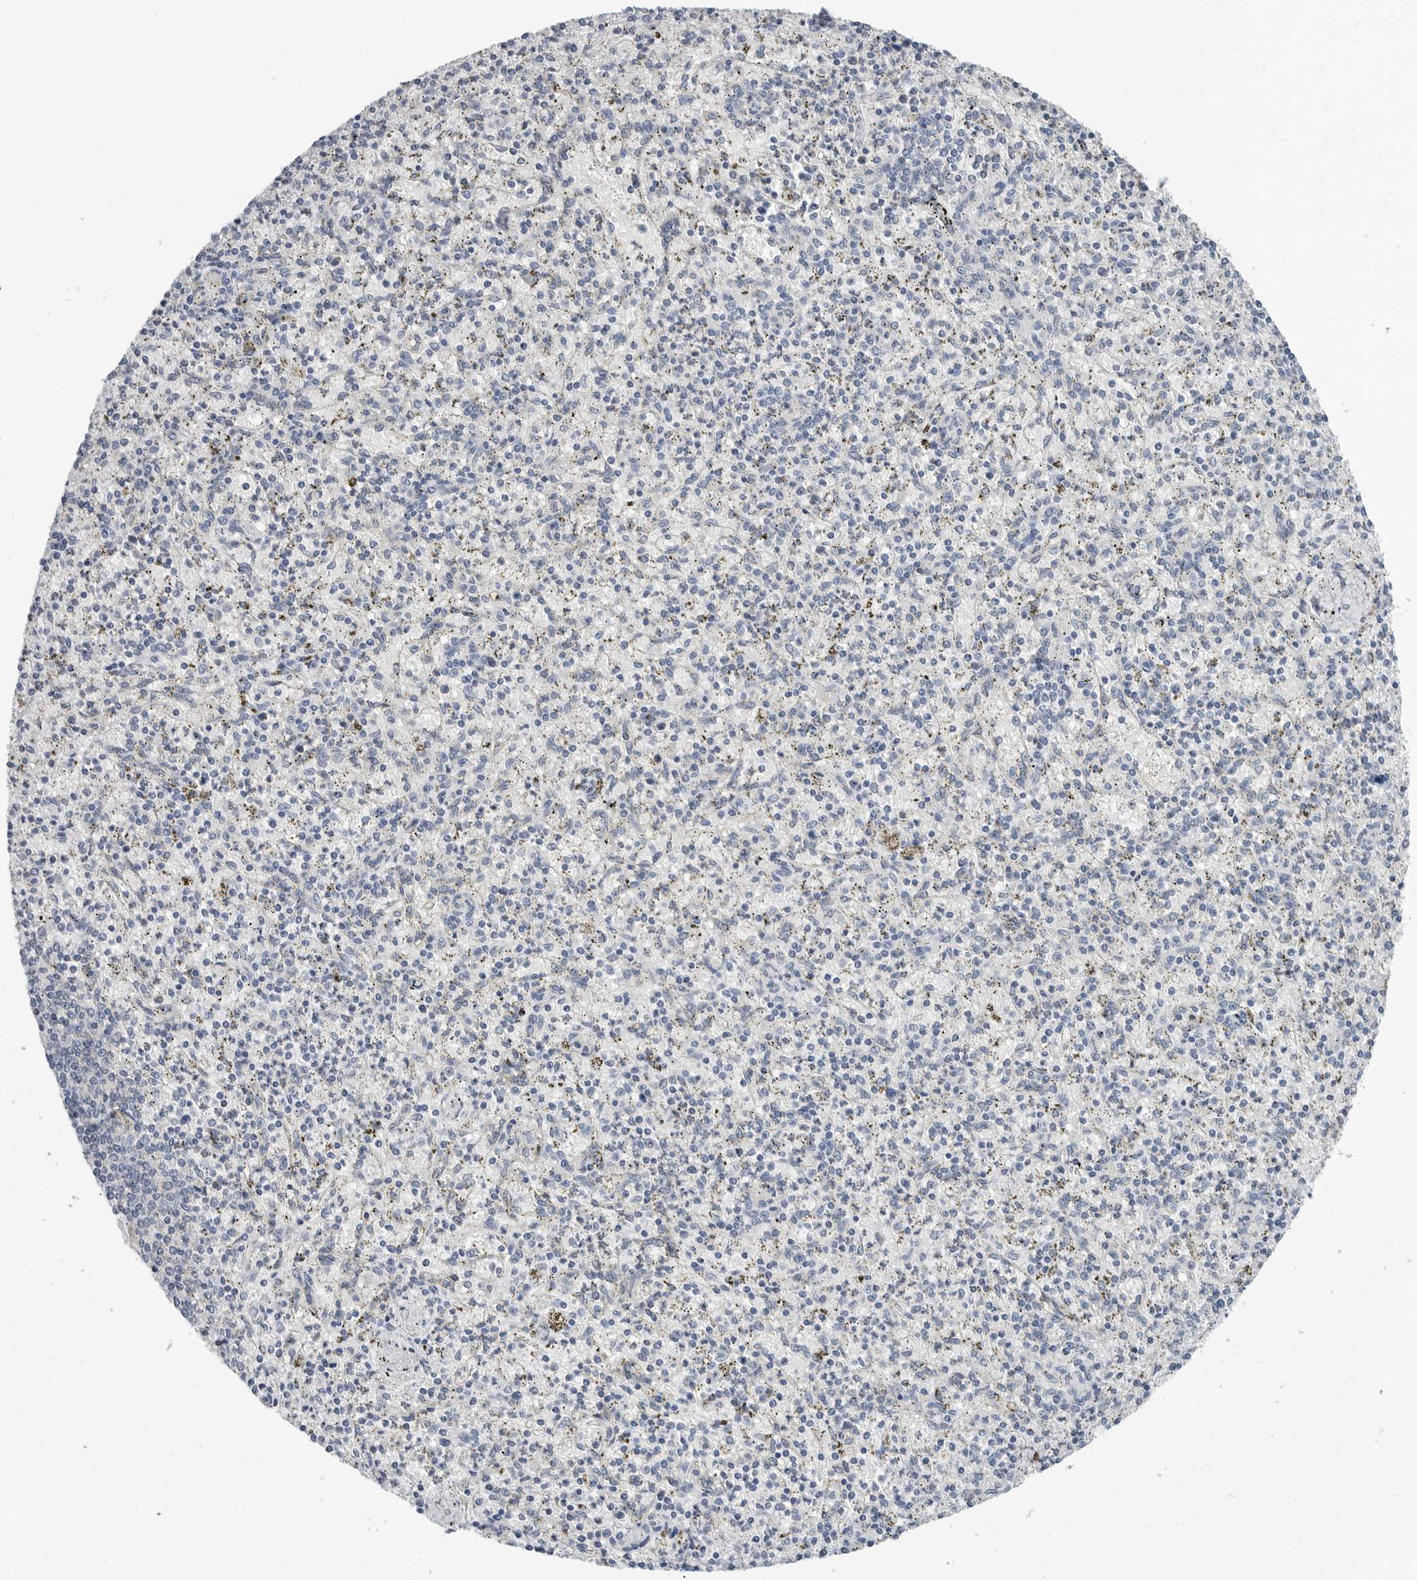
{"staining": {"intensity": "negative", "quantity": "none", "location": "none"}, "tissue": "spleen", "cell_type": "Cells in red pulp", "image_type": "normal", "snomed": [{"axis": "morphology", "description": "Normal tissue, NOS"}, {"axis": "topography", "description": "Spleen"}], "caption": "Immunohistochemical staining of normal spleen reveals no significant expression in cells in red pulp. (DAB (3,3'-diaminobenzidine) immunohistochemistry, high magnification).", "gene": "PLN", "patient": {"sex": "male", "age": 72}}